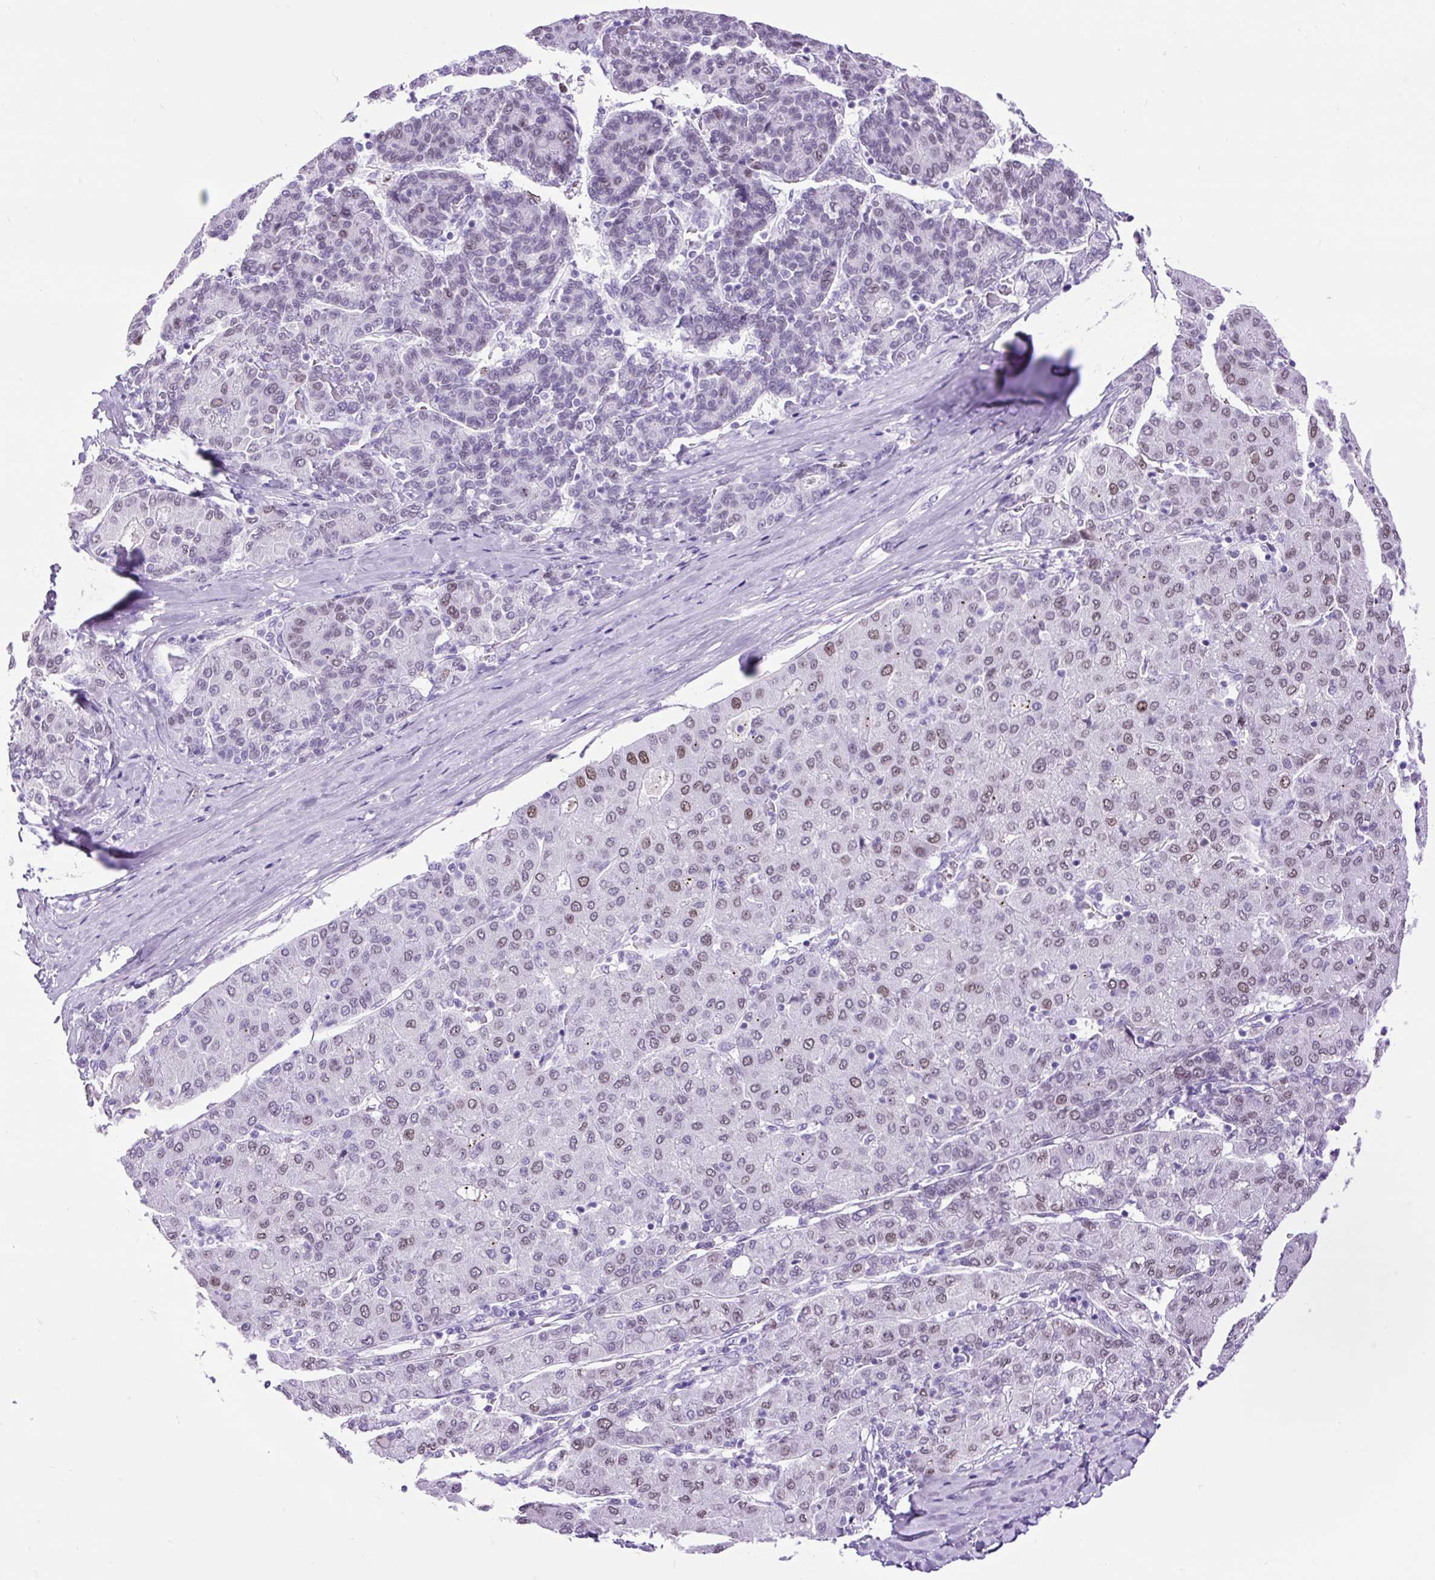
{"staining": {"intensity": "moderate", "quantity": "25%-75%", "location": "nuclear"}, "tissue": "liver cancer", "cell_type": "Tumor cells", "image_type": "cancer", "snomed": [{"axis": "morphology", "description": "Carcinoma, Hepatocellular, NOS"}, {"axis": "topography", "description": "Liver"}], "caption": "Liver hepatocellular carcinoma was stained to show a protein in brown. There is medium levels of moderate nuclear expression in approximately 25%-75% of tumor cells.", "gene": "RACGAP1", "patient": {"sex": "male", "age": 65}}